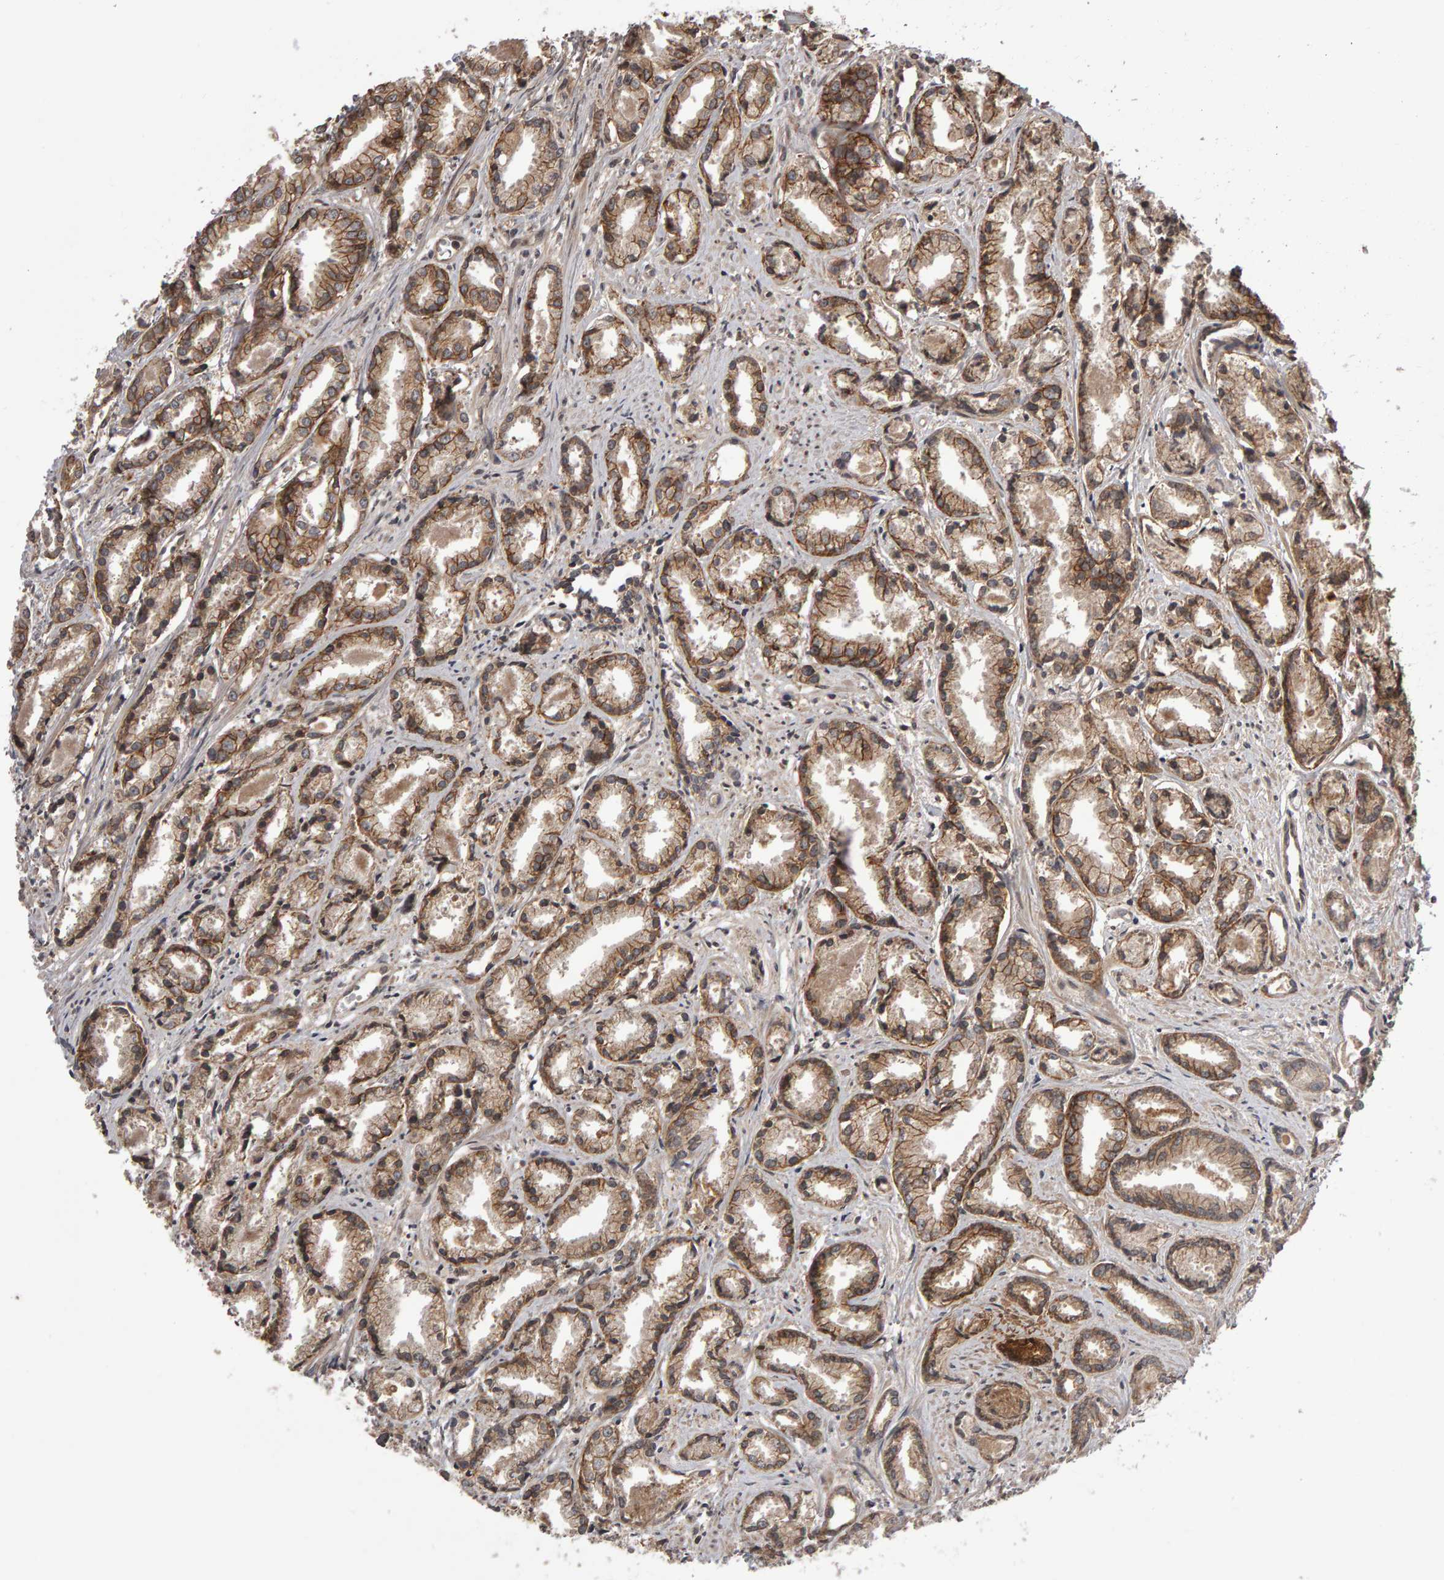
{"staining": {"intensity": "moderate", "quantity": ">75%", "location": "cytoplasmic/membranous"}, "tissue": "prostate cancer", "cell_type": "Tumor cells", "image_type": "cancer", "snomed": [{"axis": "morphology", "description": "Adenocarcinoma, Low grade"}, {"axis": "topography", "description": "Prostate"}], "caption": "Immunohistochemical staining of human adenocarcinoma (low-grade) (prostate) exhibits moderate cytoplasmic/membranous protein positivity in about >75% of tumor cells. (Brightfield microscopy of DAB IHC at high magnification).", "gene": "SCRIB", "patient": {"sex": "male", "age": 72}}